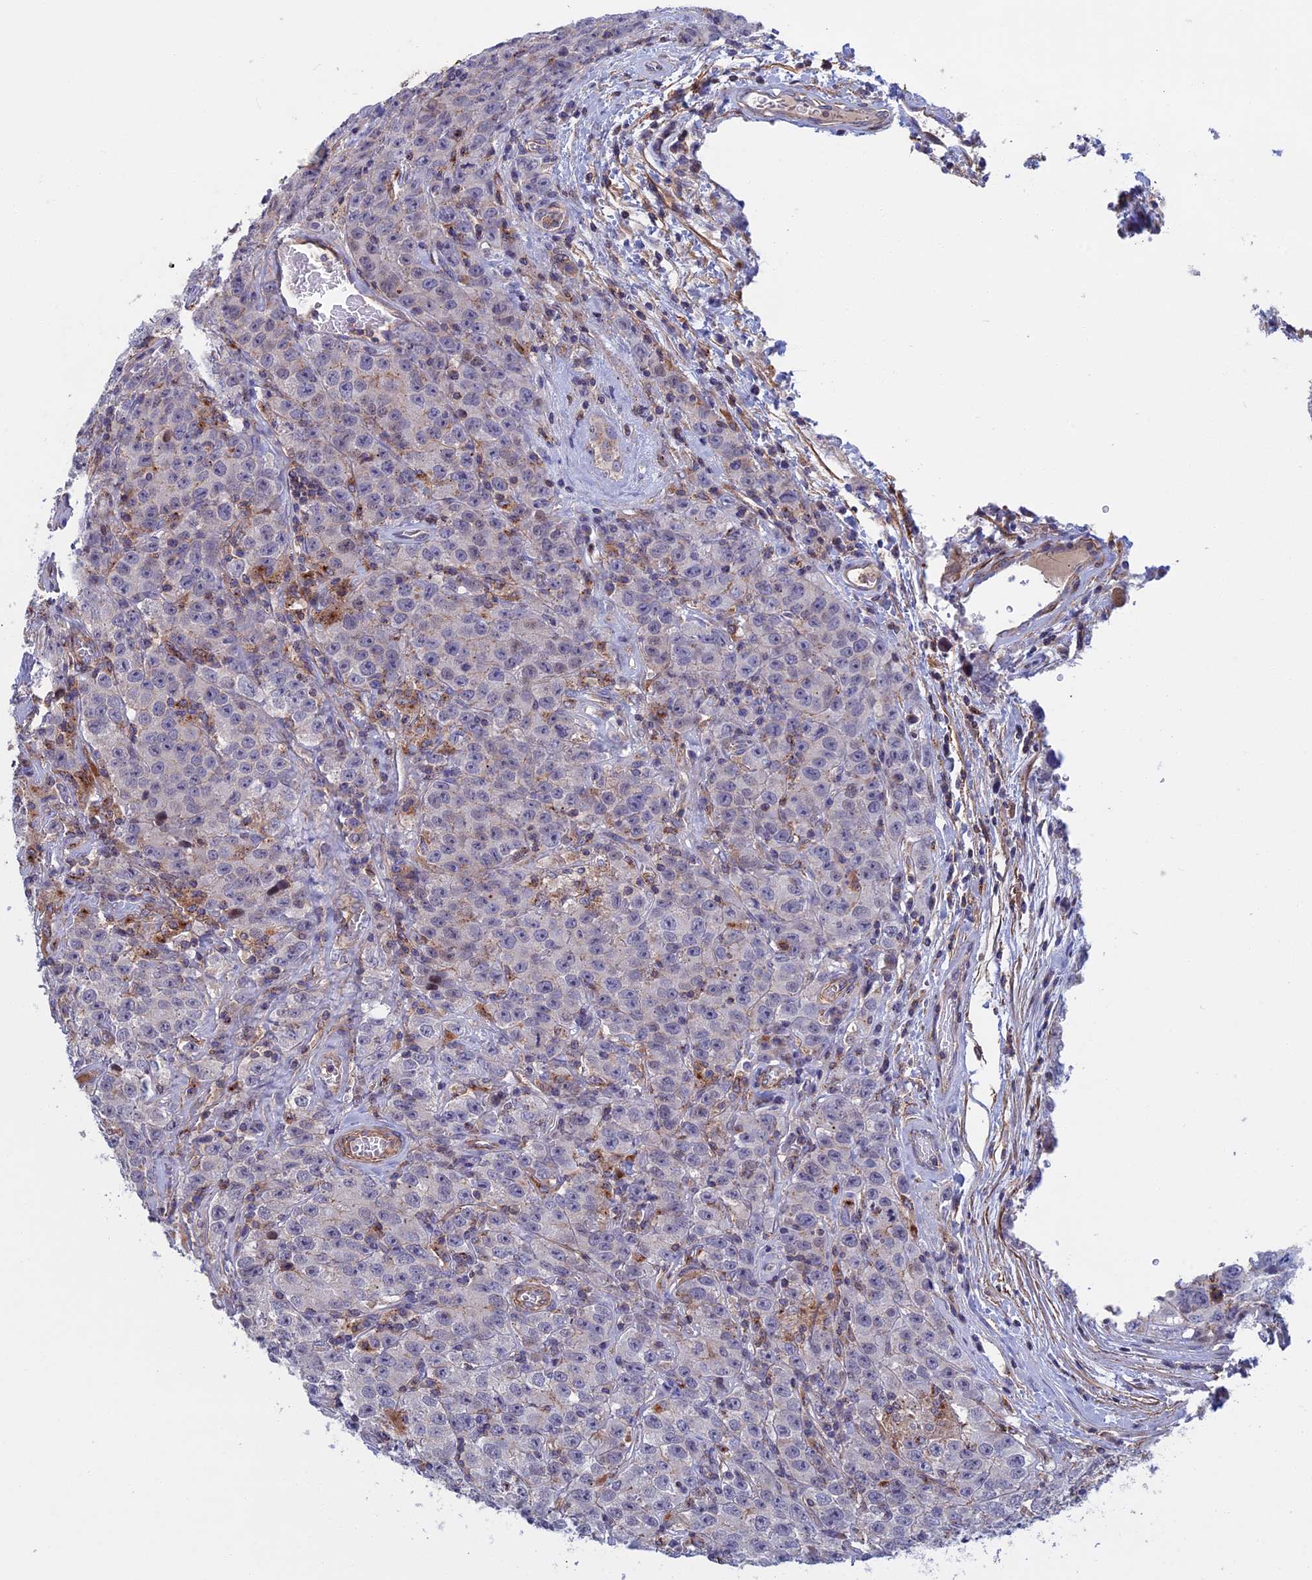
{"staining": {"intensity": "negative", "quantity": "none", "location": "none"}, "tissue": "testis cancer", "cell_type": "Tumor cells", "image_type": "cancer", "snomed": [{"axis": "morphology", "description": "Seminoma, NOS"}, {"axis": "morphology", "description": "Carcinoma, Embryonal, NOS"}, {"axis": "topography", "description": "Testis"}], "caption": "The immunohistochemistry (IHC) photomicrograph has no significant staining in tumor cells of seminoma (testis) tissue.", "gene": "LYPD5", "patient": {"sex": "male", "age": 43}}